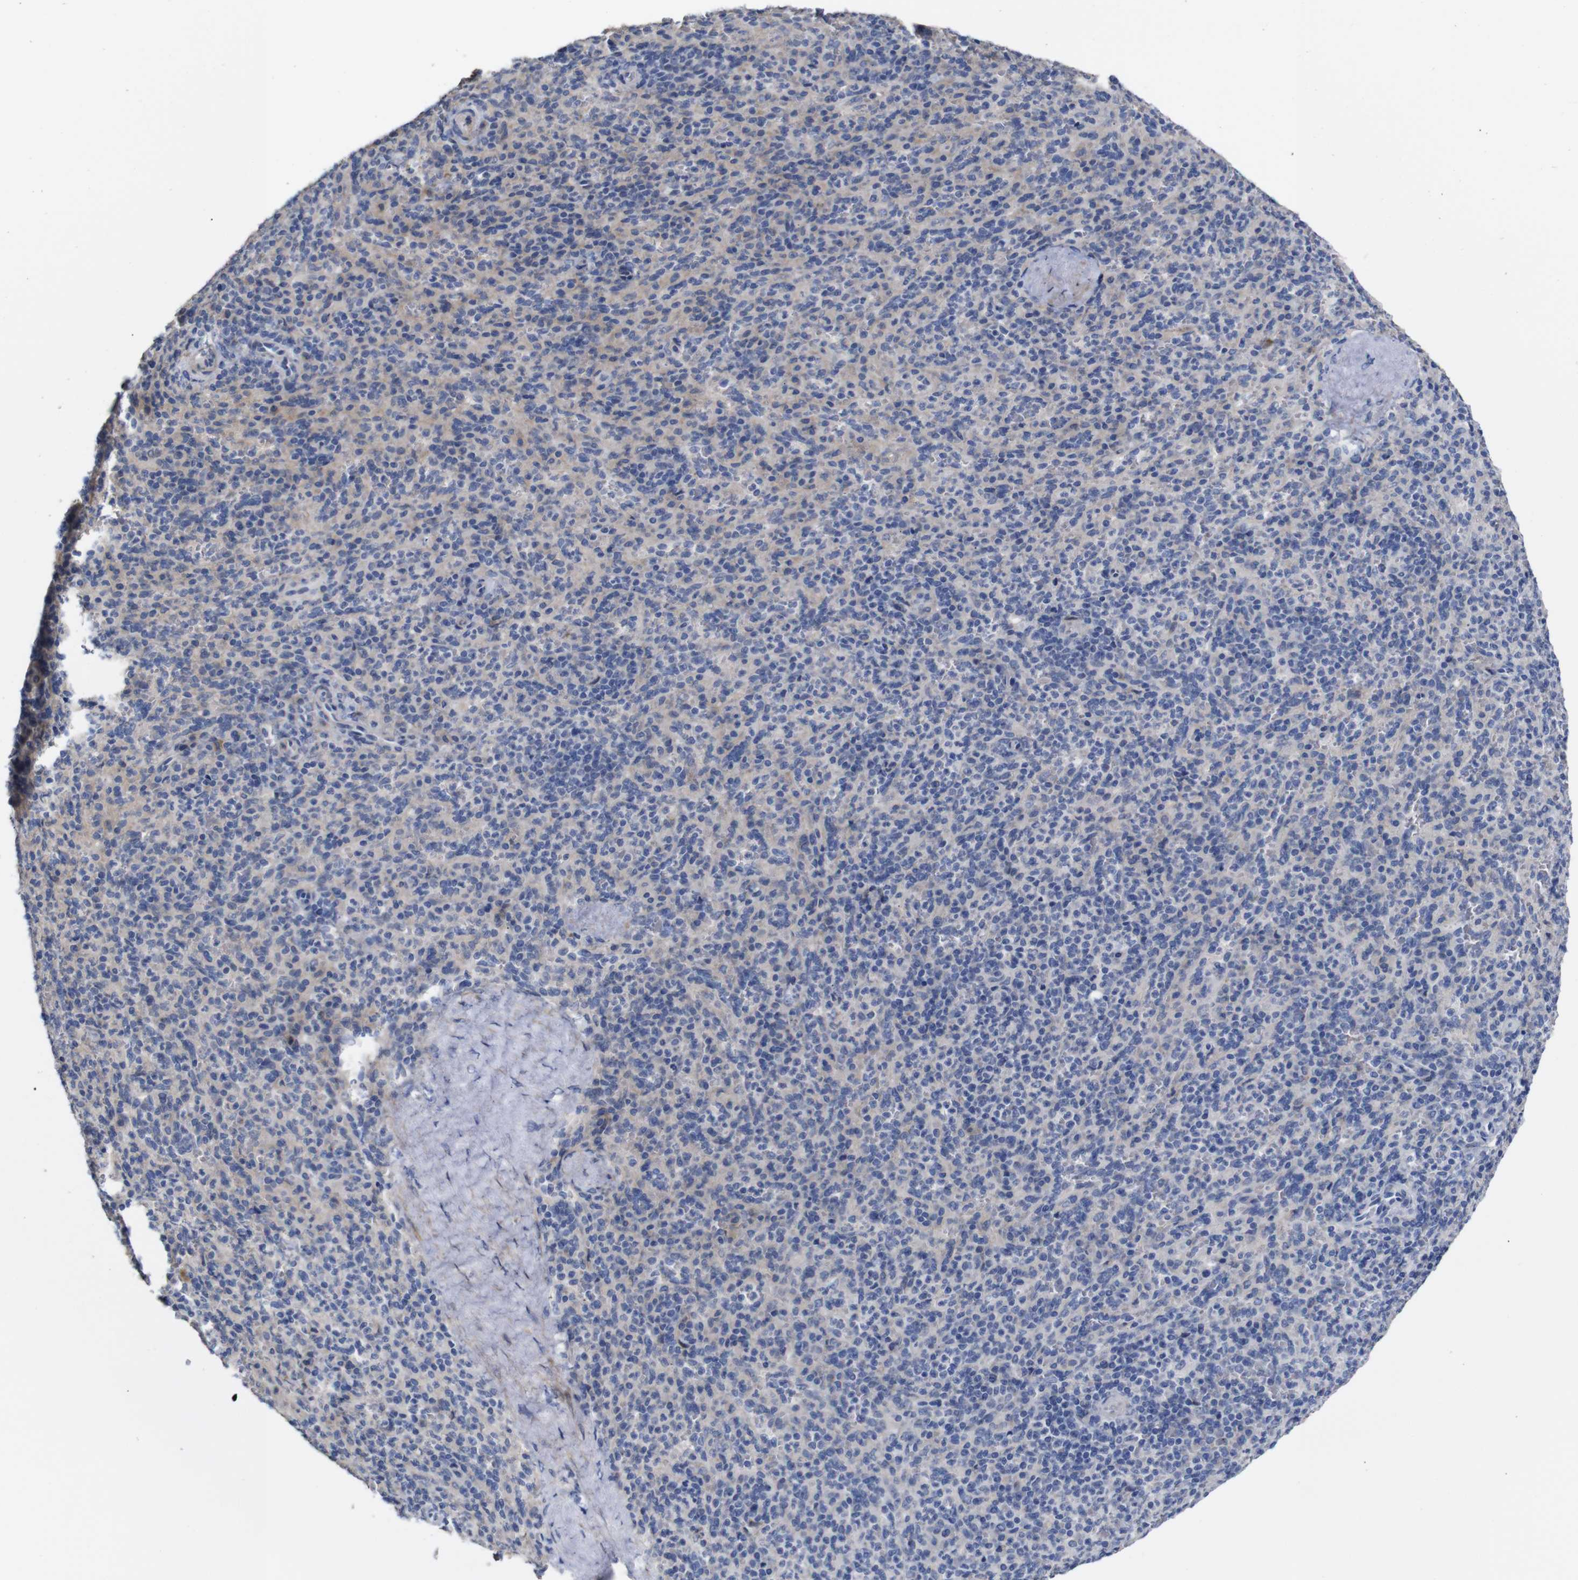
{"staining": {"intensity": "negative", "quantity": "none", "location": "none"}, "tissue": "spleen", "cell_type": "Cells in red pulp", "image_type": "normal", "snomed": [{"axis": "morphology", "description": "Normal tissue, NOS"}, {"axis": "topography", "description": "Spleen"}], "caption": "This is an immunohistochemistry (IHC) photomicrograph of normal human spleen. There is no staining in cells in red pulp.", "gene": "TCEAL9", "patient": {"sex": "male", "age": 36}}